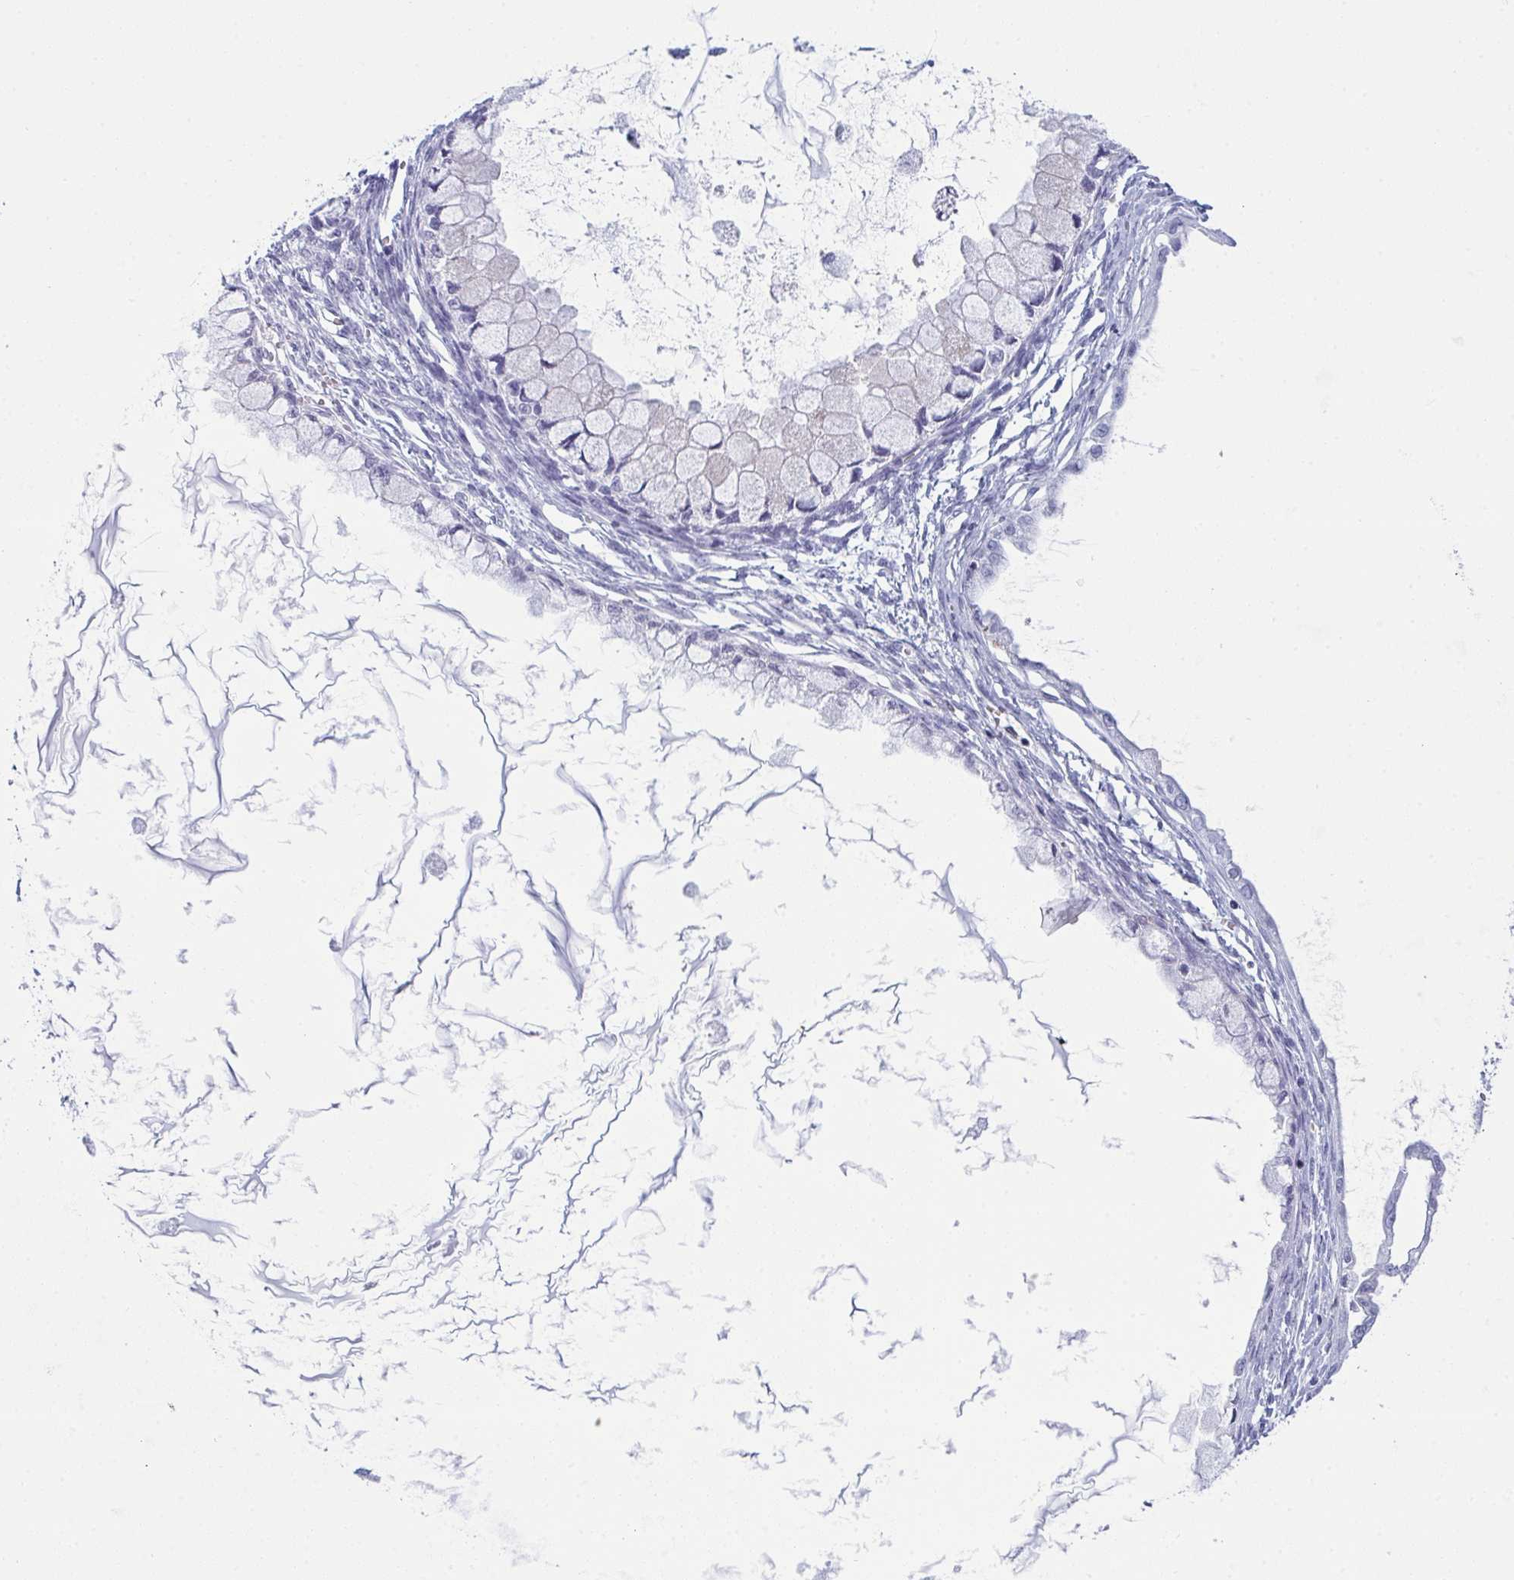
{"staining": {"intensity": "negative", "quantity": "none", "location": "none"}, "tissue": "ovarian cancer", "cell_type": "Tumor cells", "image_type": "cancer", "snomed": [{"axis": "morphology", "description": "Cystadenocarcinoma, mucinous, NOS"}, {"axis": "topography", "description": "Ovary"}], "caption": "Immunohistochemistry of ovarian mucinous cystadenocarcinoma demonstrates no staining in tumor cells.", "gene": "MYO1F", "patient": {"sex": "female", "age": 34}}